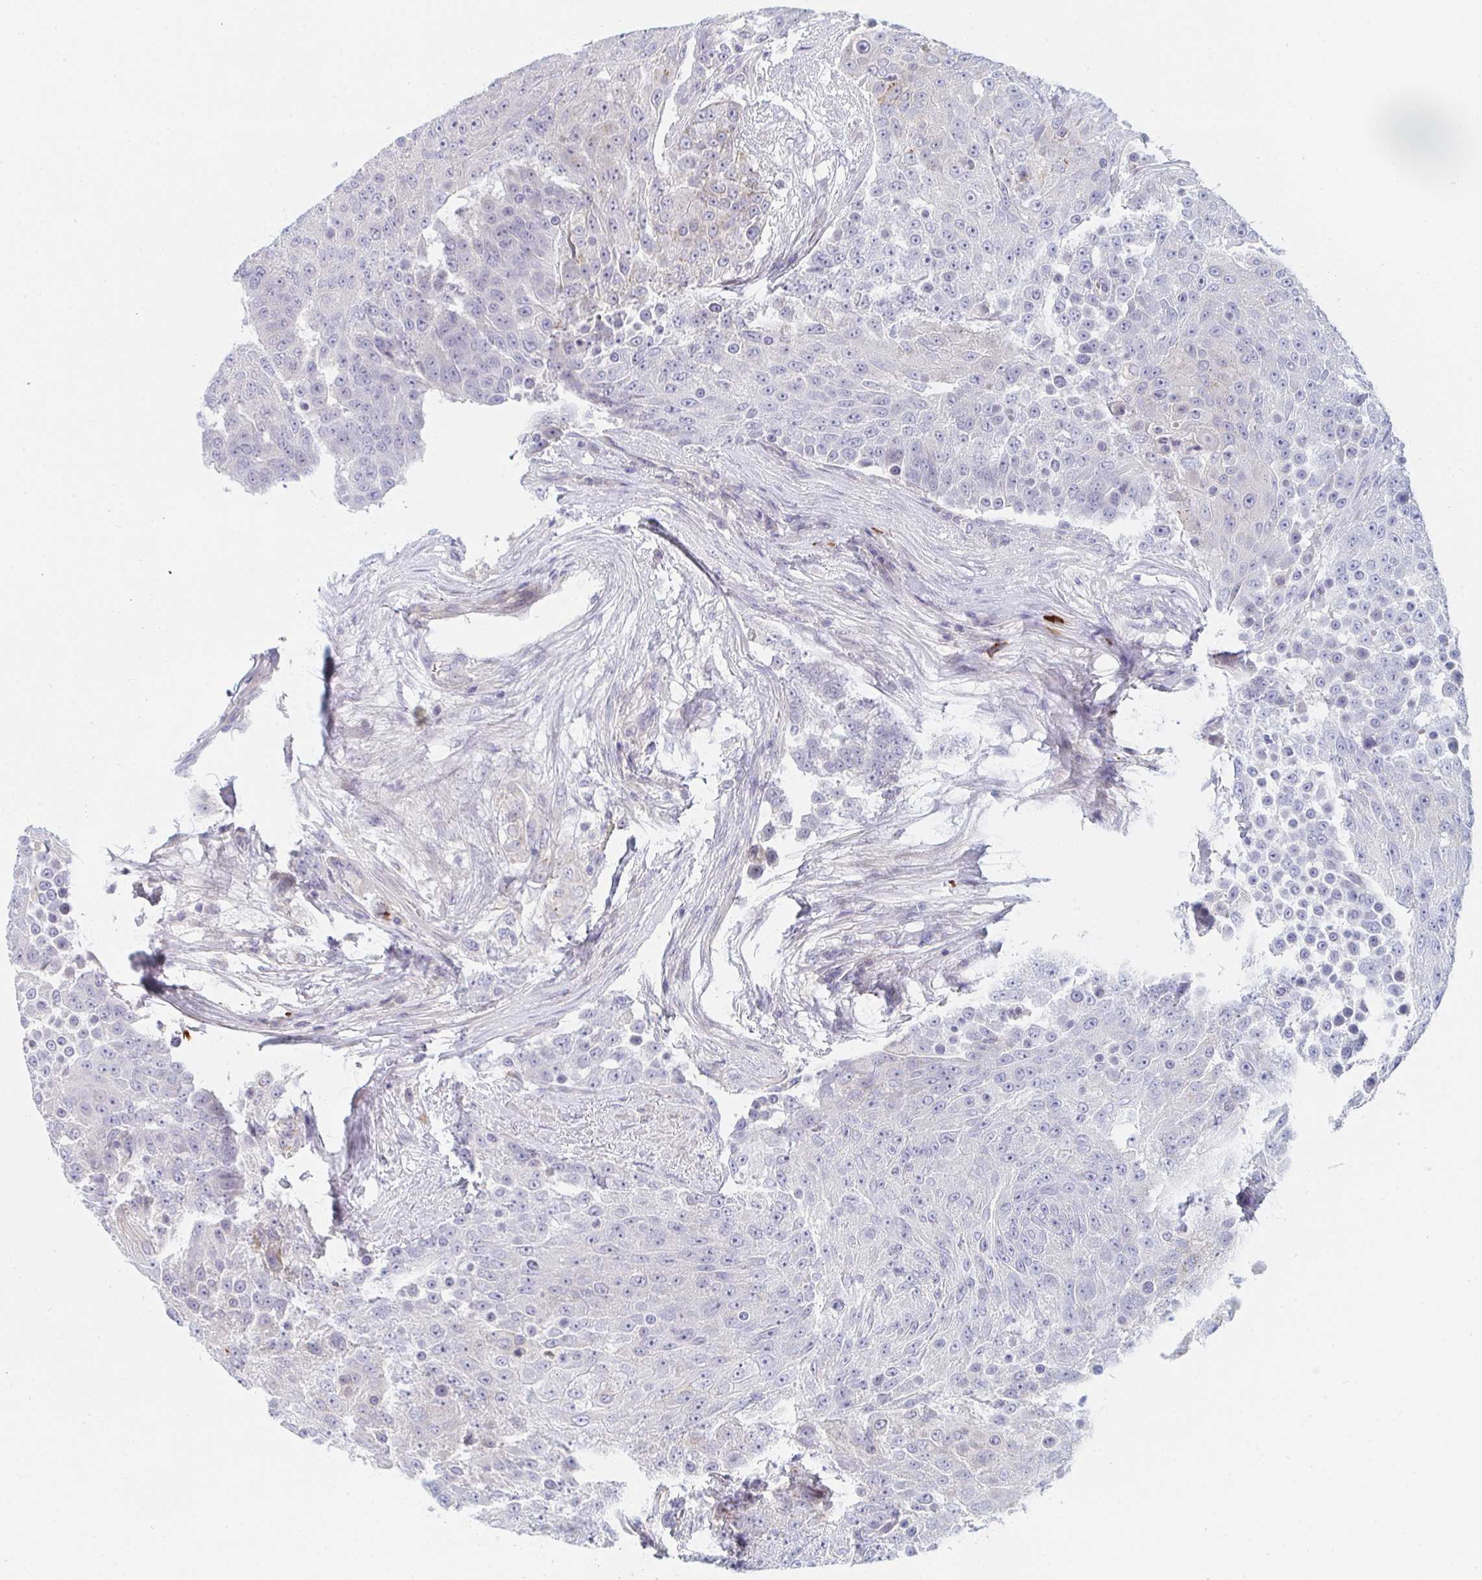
{"staining": {"intensity": "negative", "quantity": "none", "location": "none"}, "tissue": "urothelial cancer", "cell_type": "Tumor cells", "image_type": "cancer", "snomed": [{"axis": "morphology", "description": "Urothelial carcinoma, High grade"}, {"axis": "topography", "description": "Urinary bladder"}], "caption": "Immunohistochemistry histopathology image of urothelial cancer stained for a protein (brown), which exhibits no staining in tumor cells.", "gene": "TNFSF4", "patient": {"sex": "female", "age": 63}}